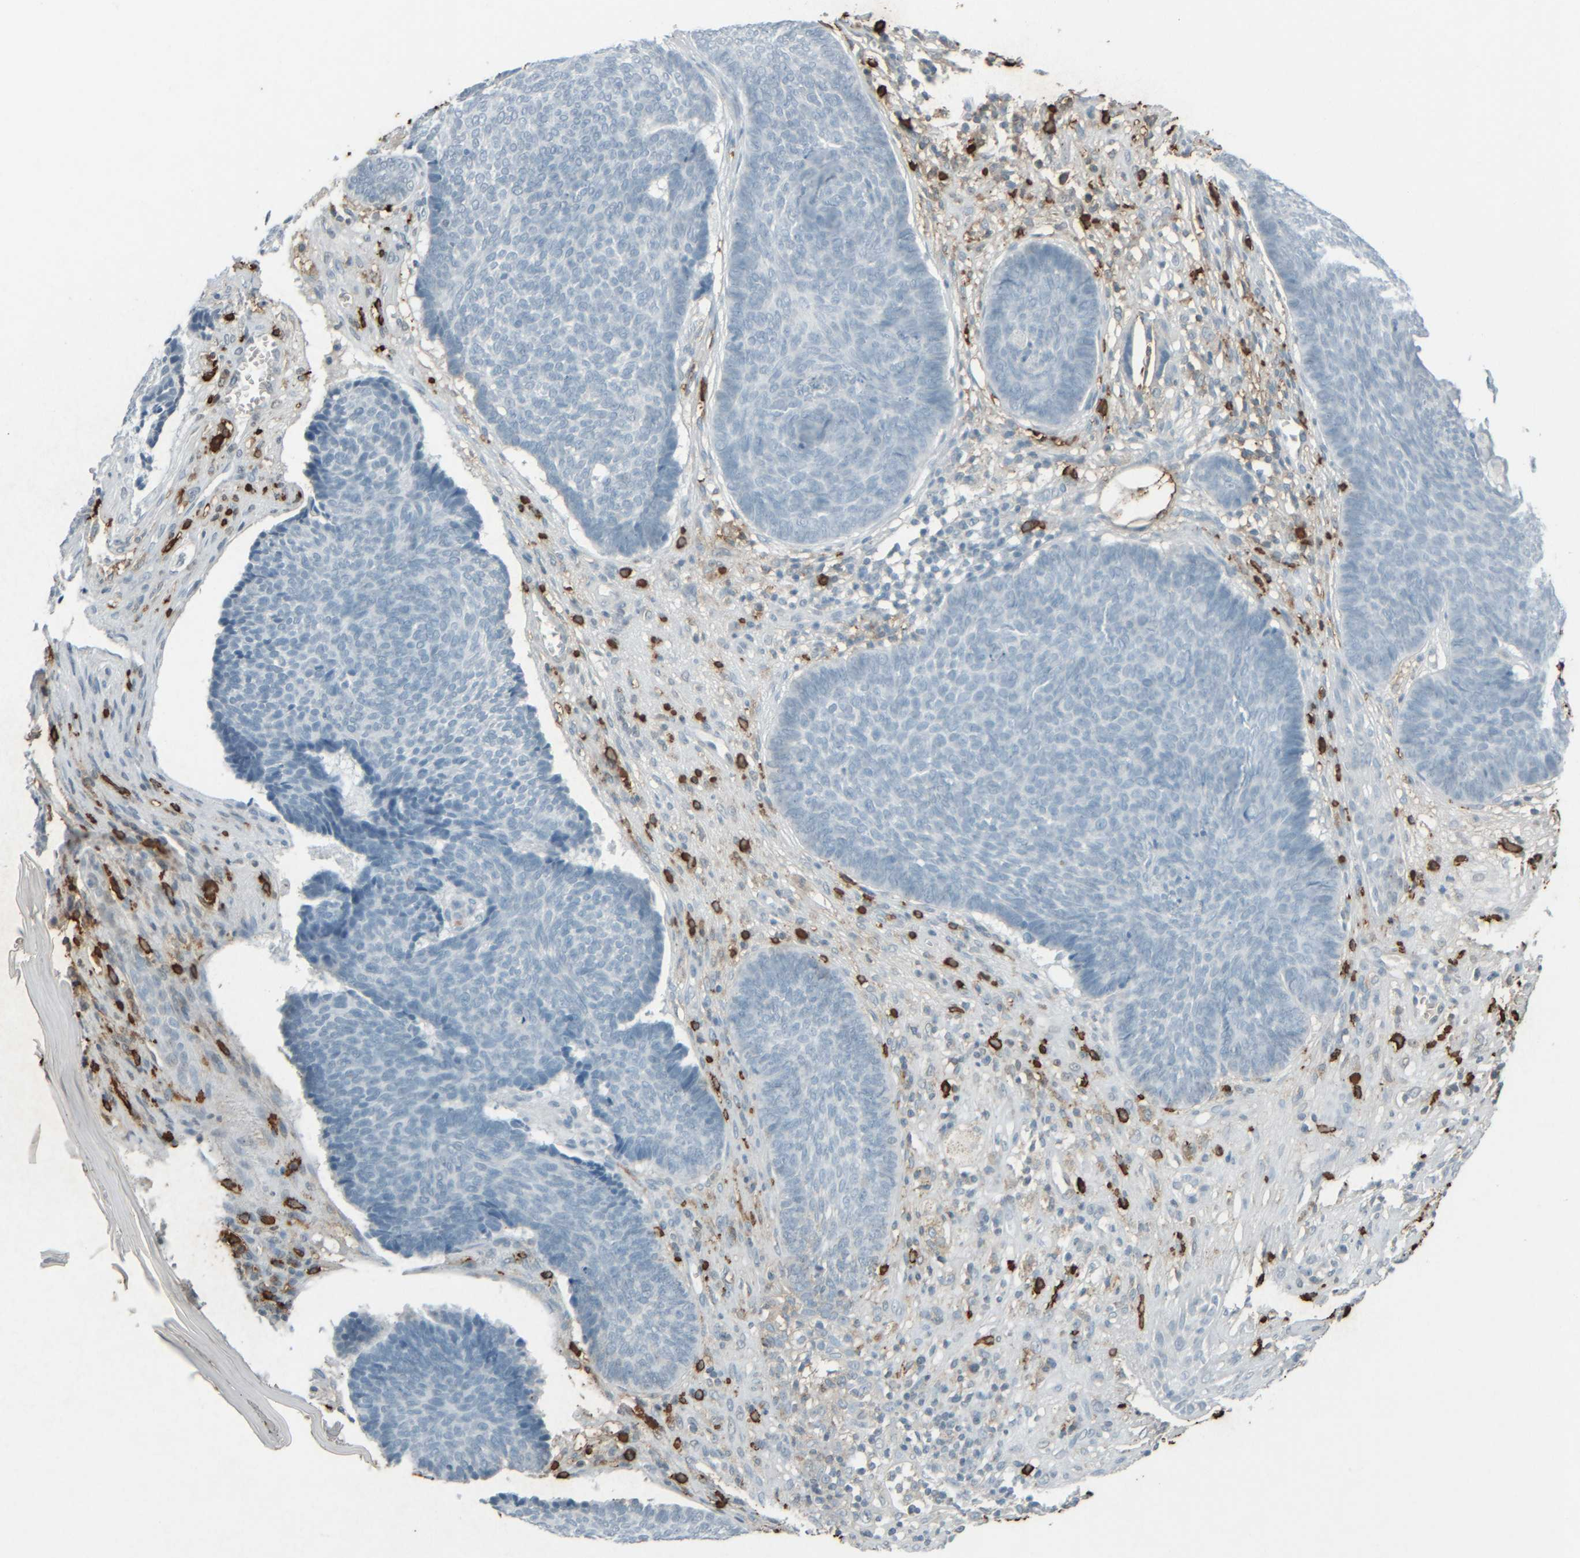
{"staining": {"intensity": "negative", "quantity": "none", "location": "none"}, "tissue": "skin cancer", "cell_type": "Tumor cells", "image_type": "cancer", "snomed": [{"axis": "morphology", "description": "Basal cell carcinoma"}, {"axis": "topography", "description": "Skin"}], "caption": "There is no significant positivity in tumor cells of basal cell carcinoma (skin).", "gene": "TPSAB1", "patient": {"sex": "male", "age": 84}}